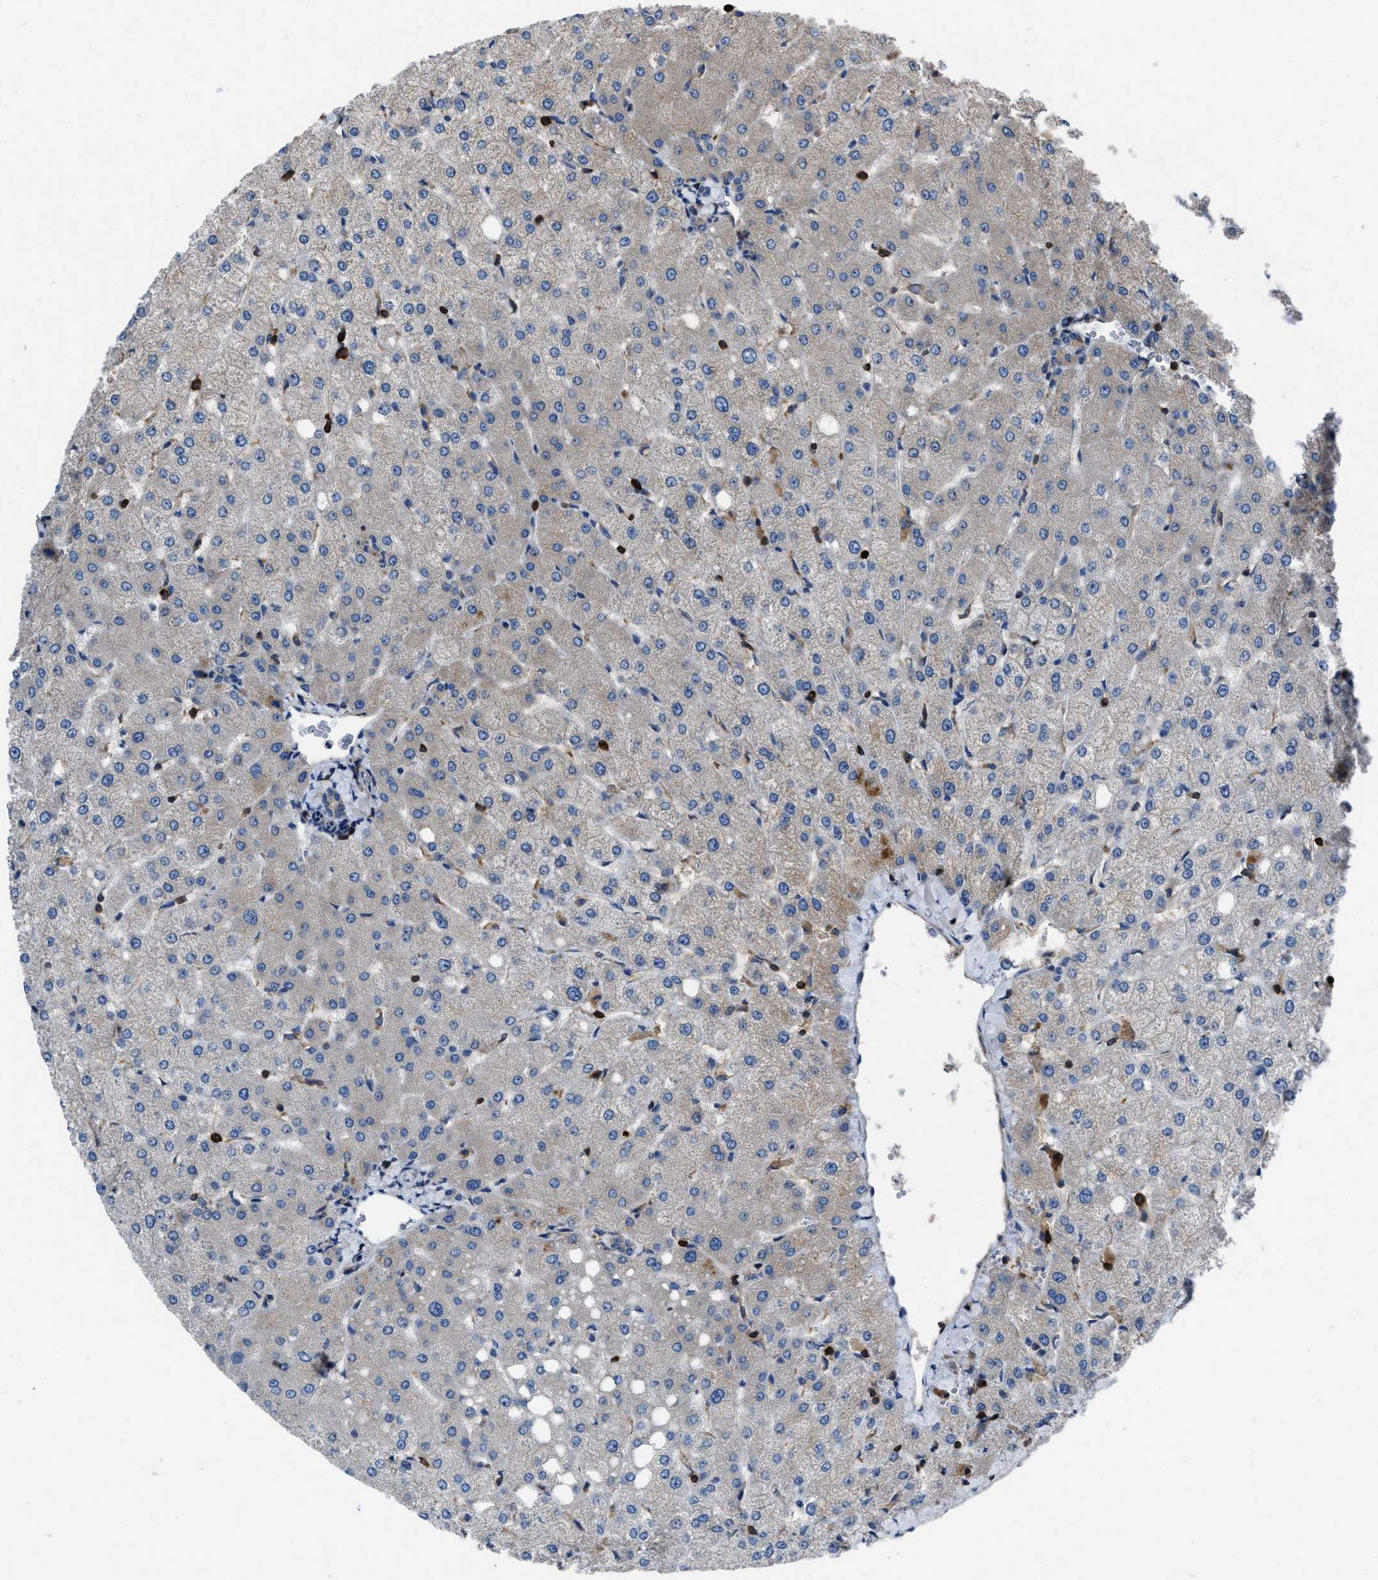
{"staining": {"intensity": "weak", "quantity": "25%-75%", "location": "cytoplasmic/membranous"}, "tissue": "liver", "cell_type": "Cholangiocytes", "image_type": "normal", "snomed": [{"axis": "morphology", "description": "Normal tissue, NOS"}, {"axis": "topography", "description": "Liver"}], "caption": "Immunohistochemical staining of unremarkable human liver displays low levels of weak cytoplasmic/membranous positivity in approximately 25%-75% of cholangiocytes. Using DAB (brown) and hematoxylin (blue) stains, captured at high magnification using brightfield microscopy.", "gene": "YARS1", "patient": {"sex": "female", "age": 54}}